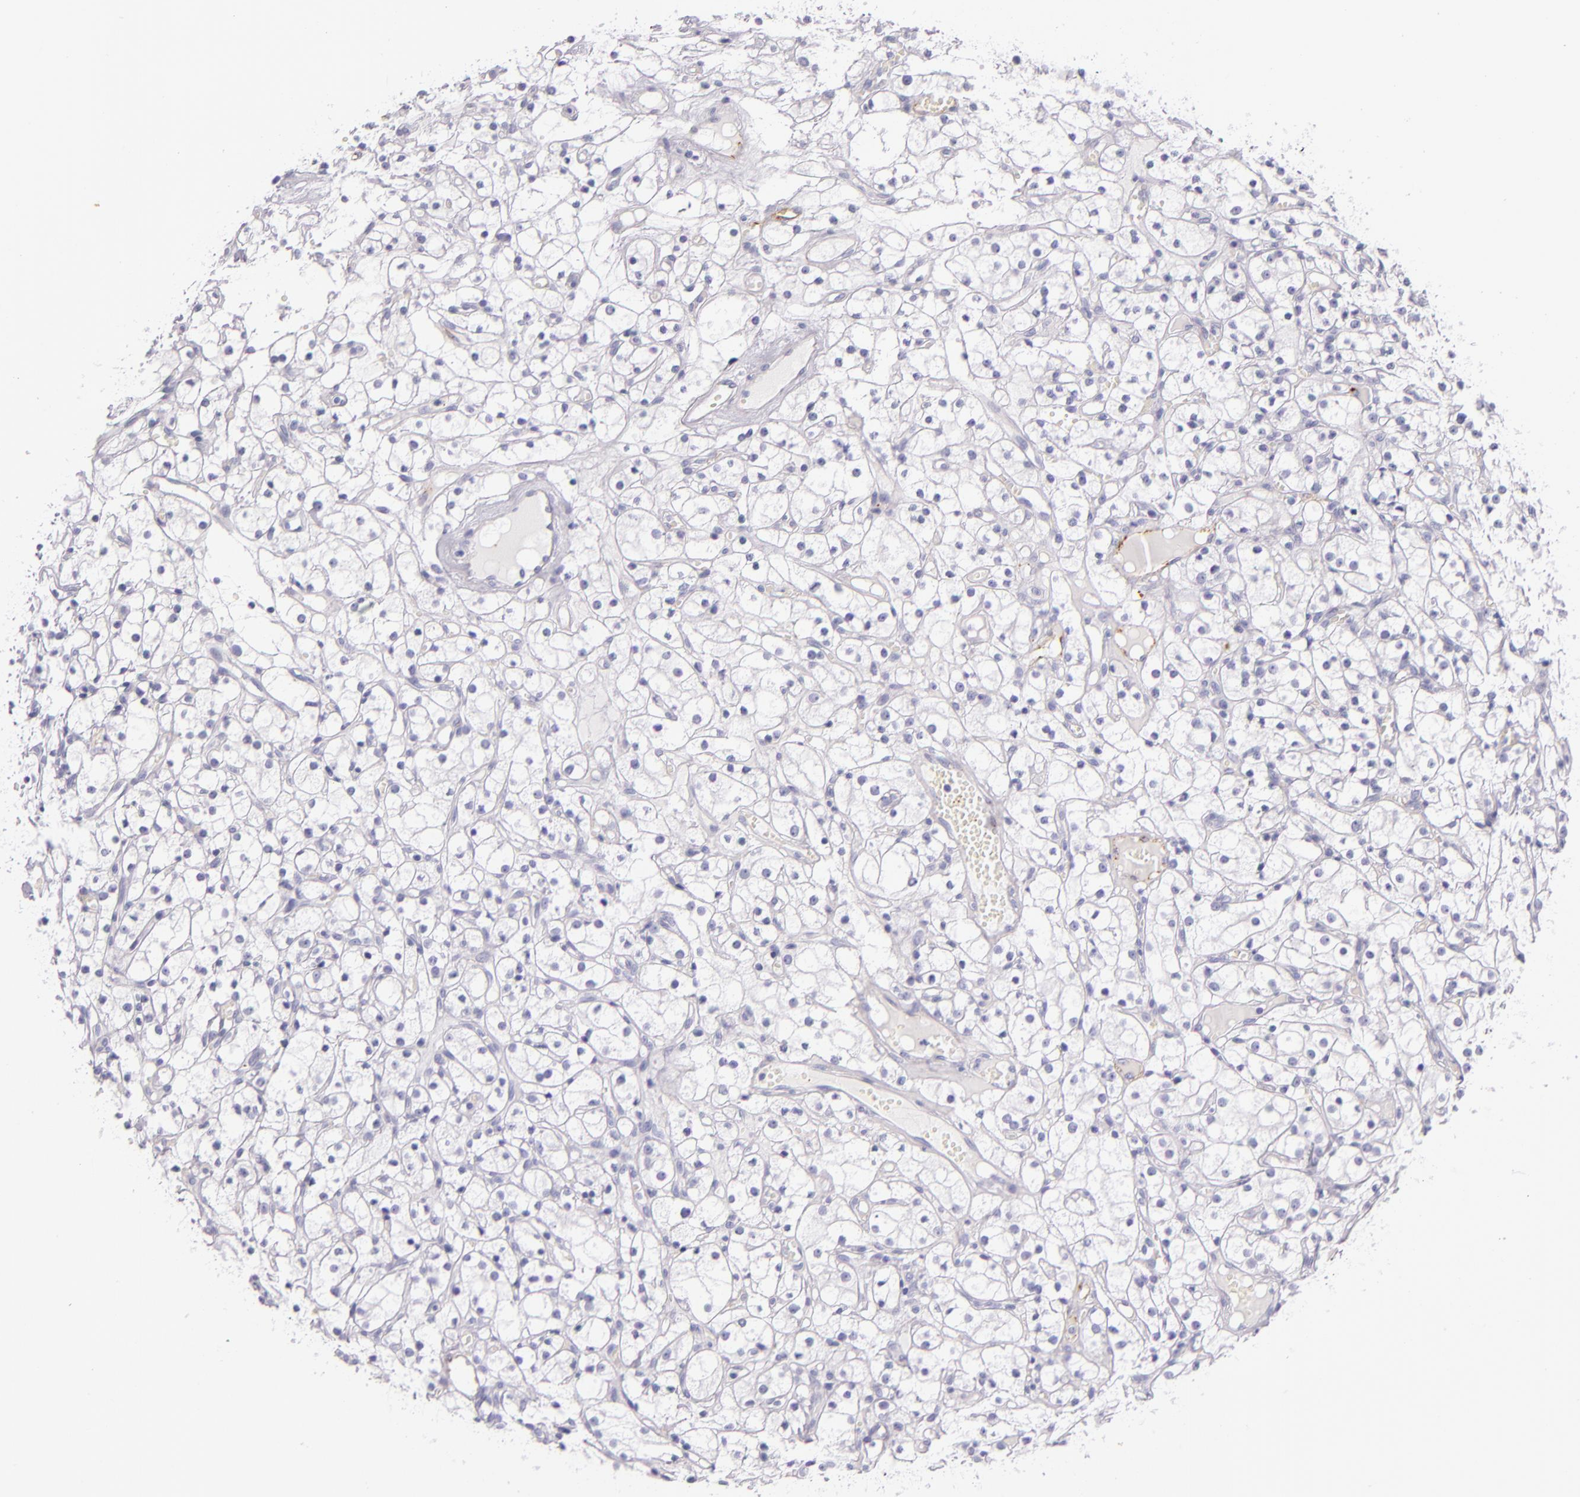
{"staining": {"intensity": "negative", "quantity": "none", "location": "none"}, "tissue": "renal cancer", "cell_type": "Tumor cells", "image_type": "cancer", "snomed": [{"axis": "morphology", "description": "Adenocarcinoma, NOS"}, {"axis": "topography", "description": "Kidney"}], "caption": "This is an IHC image of human renal adenocarcinoma. There is no staining in tumor cells.", "gene": "SELP", "patient": {"sex": "male", "age": 61}}